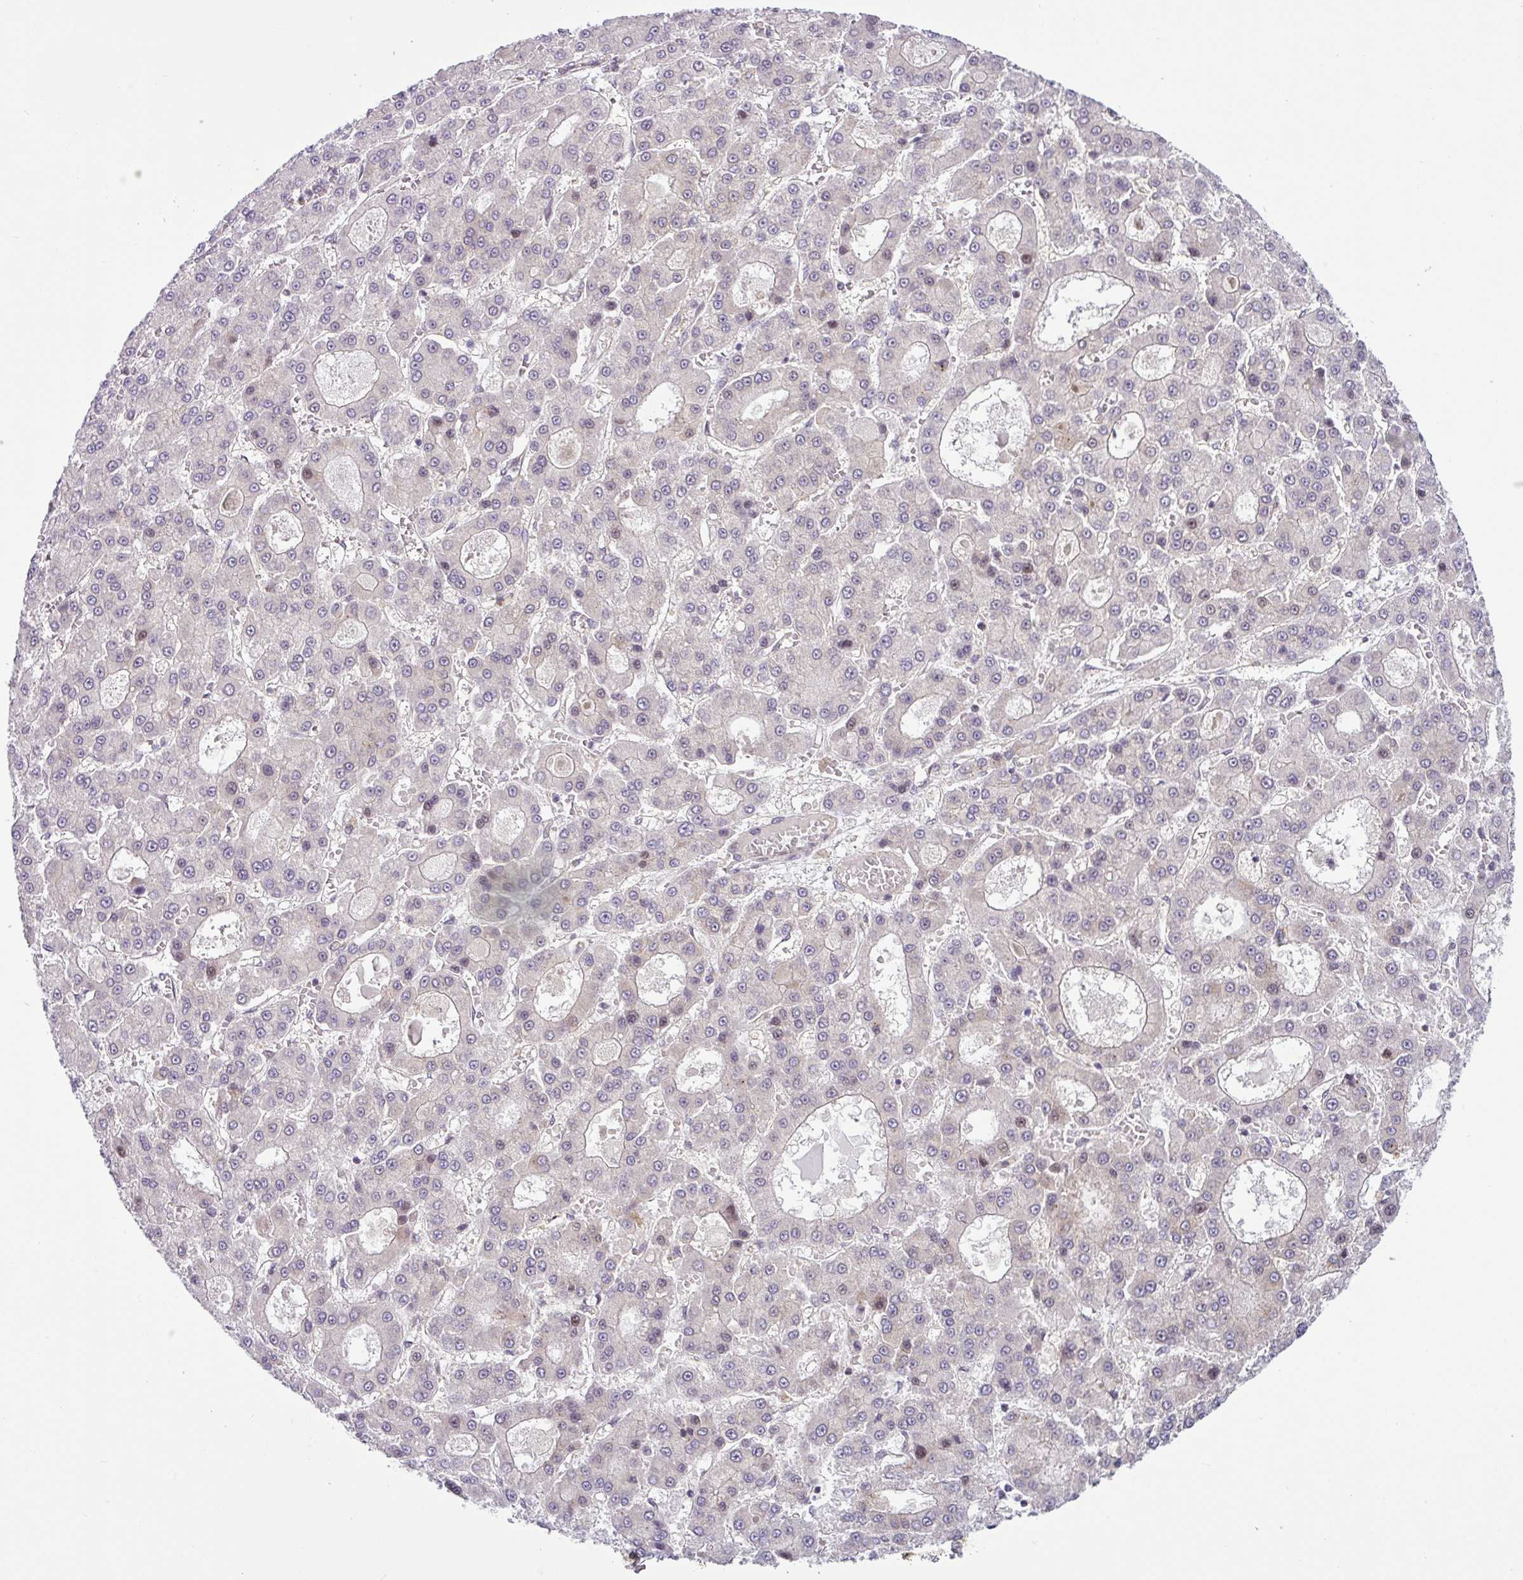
{"staining": {"intensity": "negative", "quantity": "none", "location": "none"}, "tissue": "liver cancer", "cell_type": "Tumor cells", "image_type": "cancer", "snomed": [{"axis": "morphology", "description": "Carcinoma, Hepatocellular, NOS"}, {"axis": "topography", "description": "Liver"}], "caption": "An immunohistochemistry (IHC) histopathology image of hepatocellular carcinoma (liver) is shown. There is no staining in tumor cells of hepatocellular carcinoma (liver).", "gene": "NDUFB2", "patient": {"sex": "male", "age": 70}}